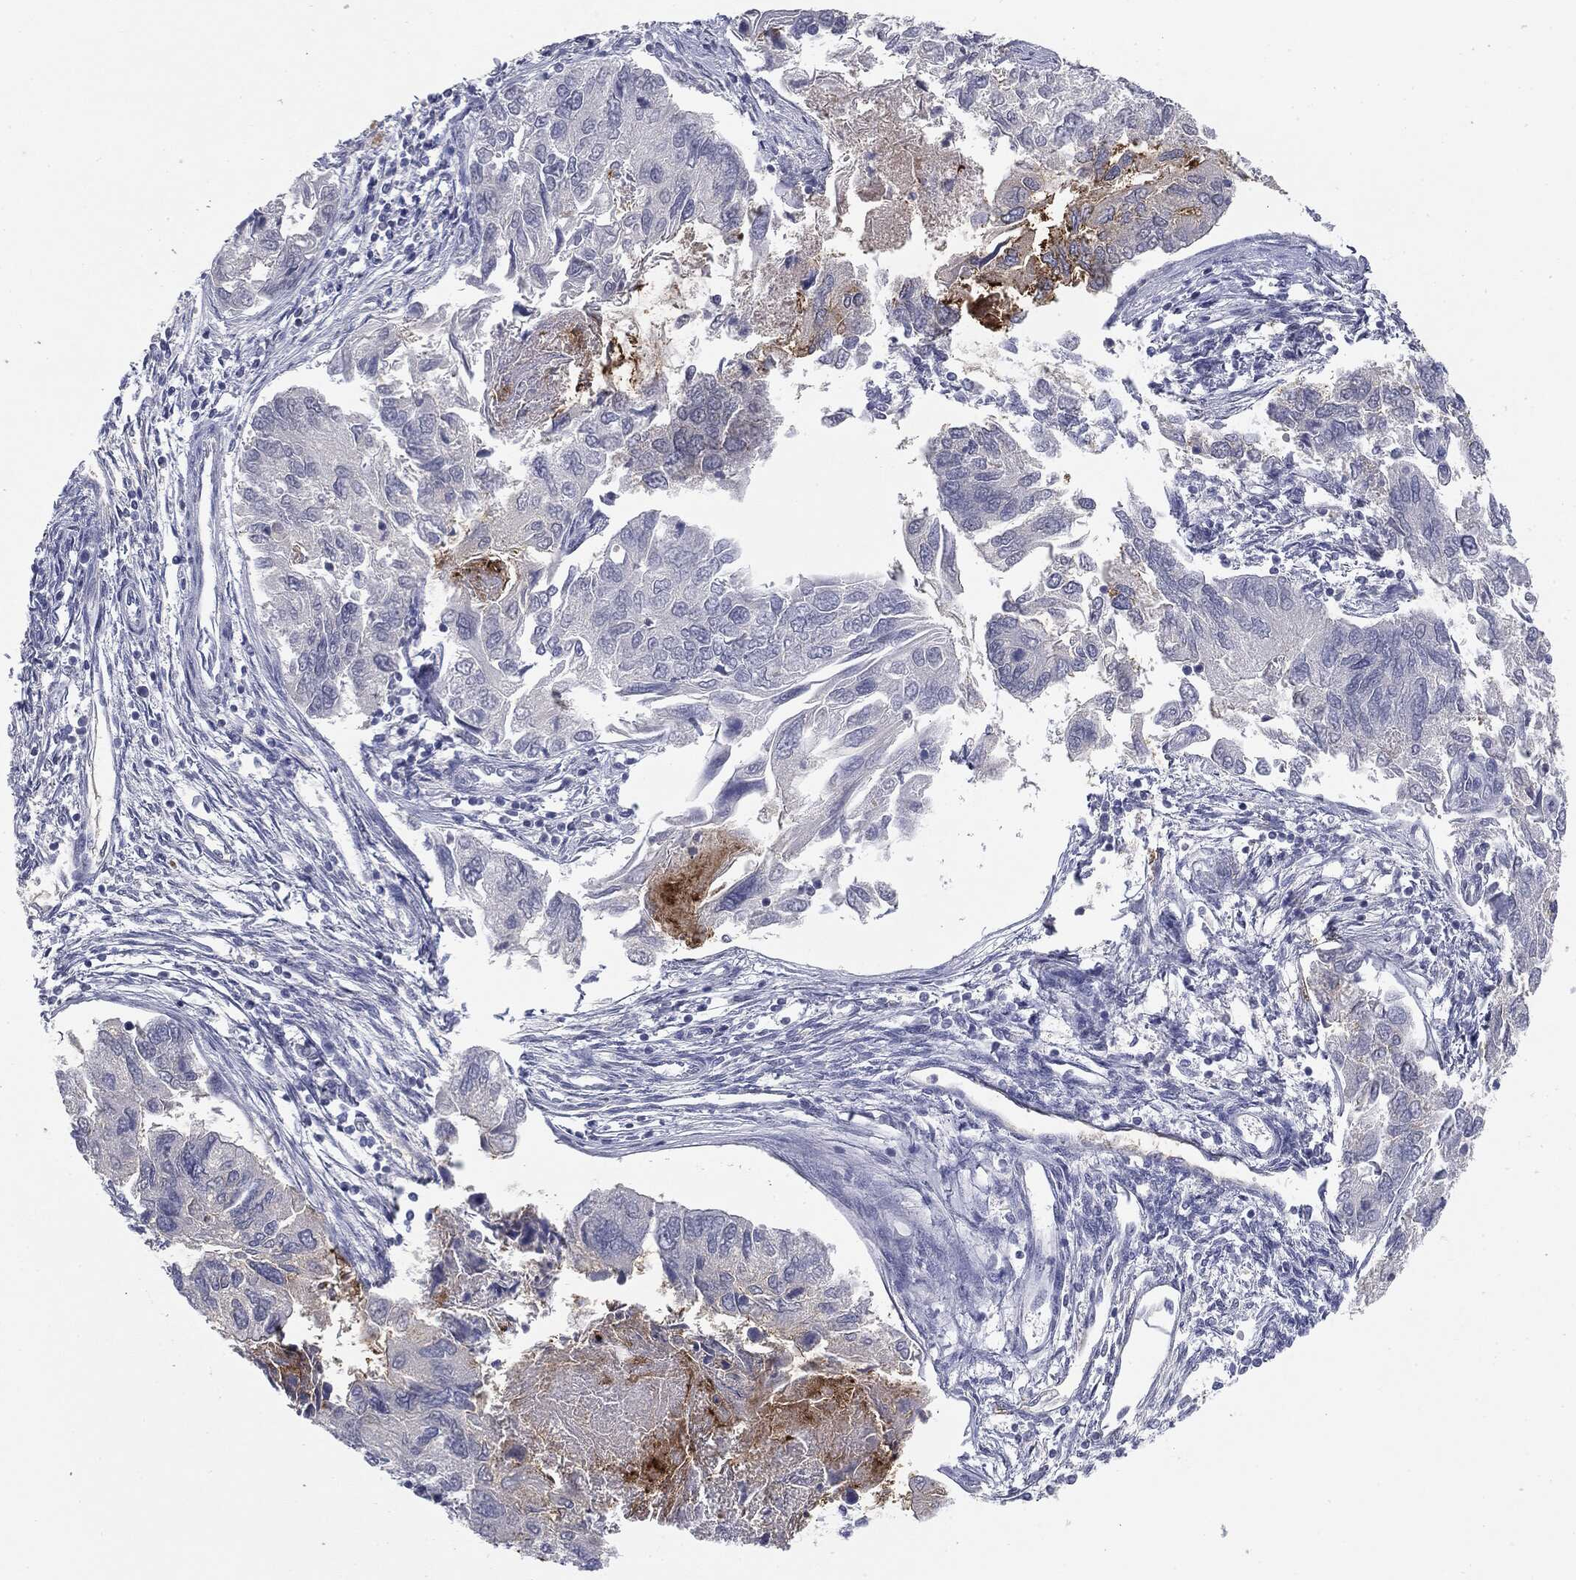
{"staining": {"intensity": "moderate", "quantity": "<25%", "location": "cytoplasmic/membranous"}, "tissue": "endometrial cancer", "cell_type": "Tumor cells", "image_type": "cancer", "snomed": [{"axis": "morphology", "description": "Carcinoma, NOS"}, {"axis": "topography", "description": "Uterus"}], "caption": "A photomicrograph of carcinoma (endometrial) stained for a protein demonstrates moderate cytoplasmic/membranous brown staining in tumor cells.", "gene": "MUC1", "patient": {"sex": "female", "age": 76}}